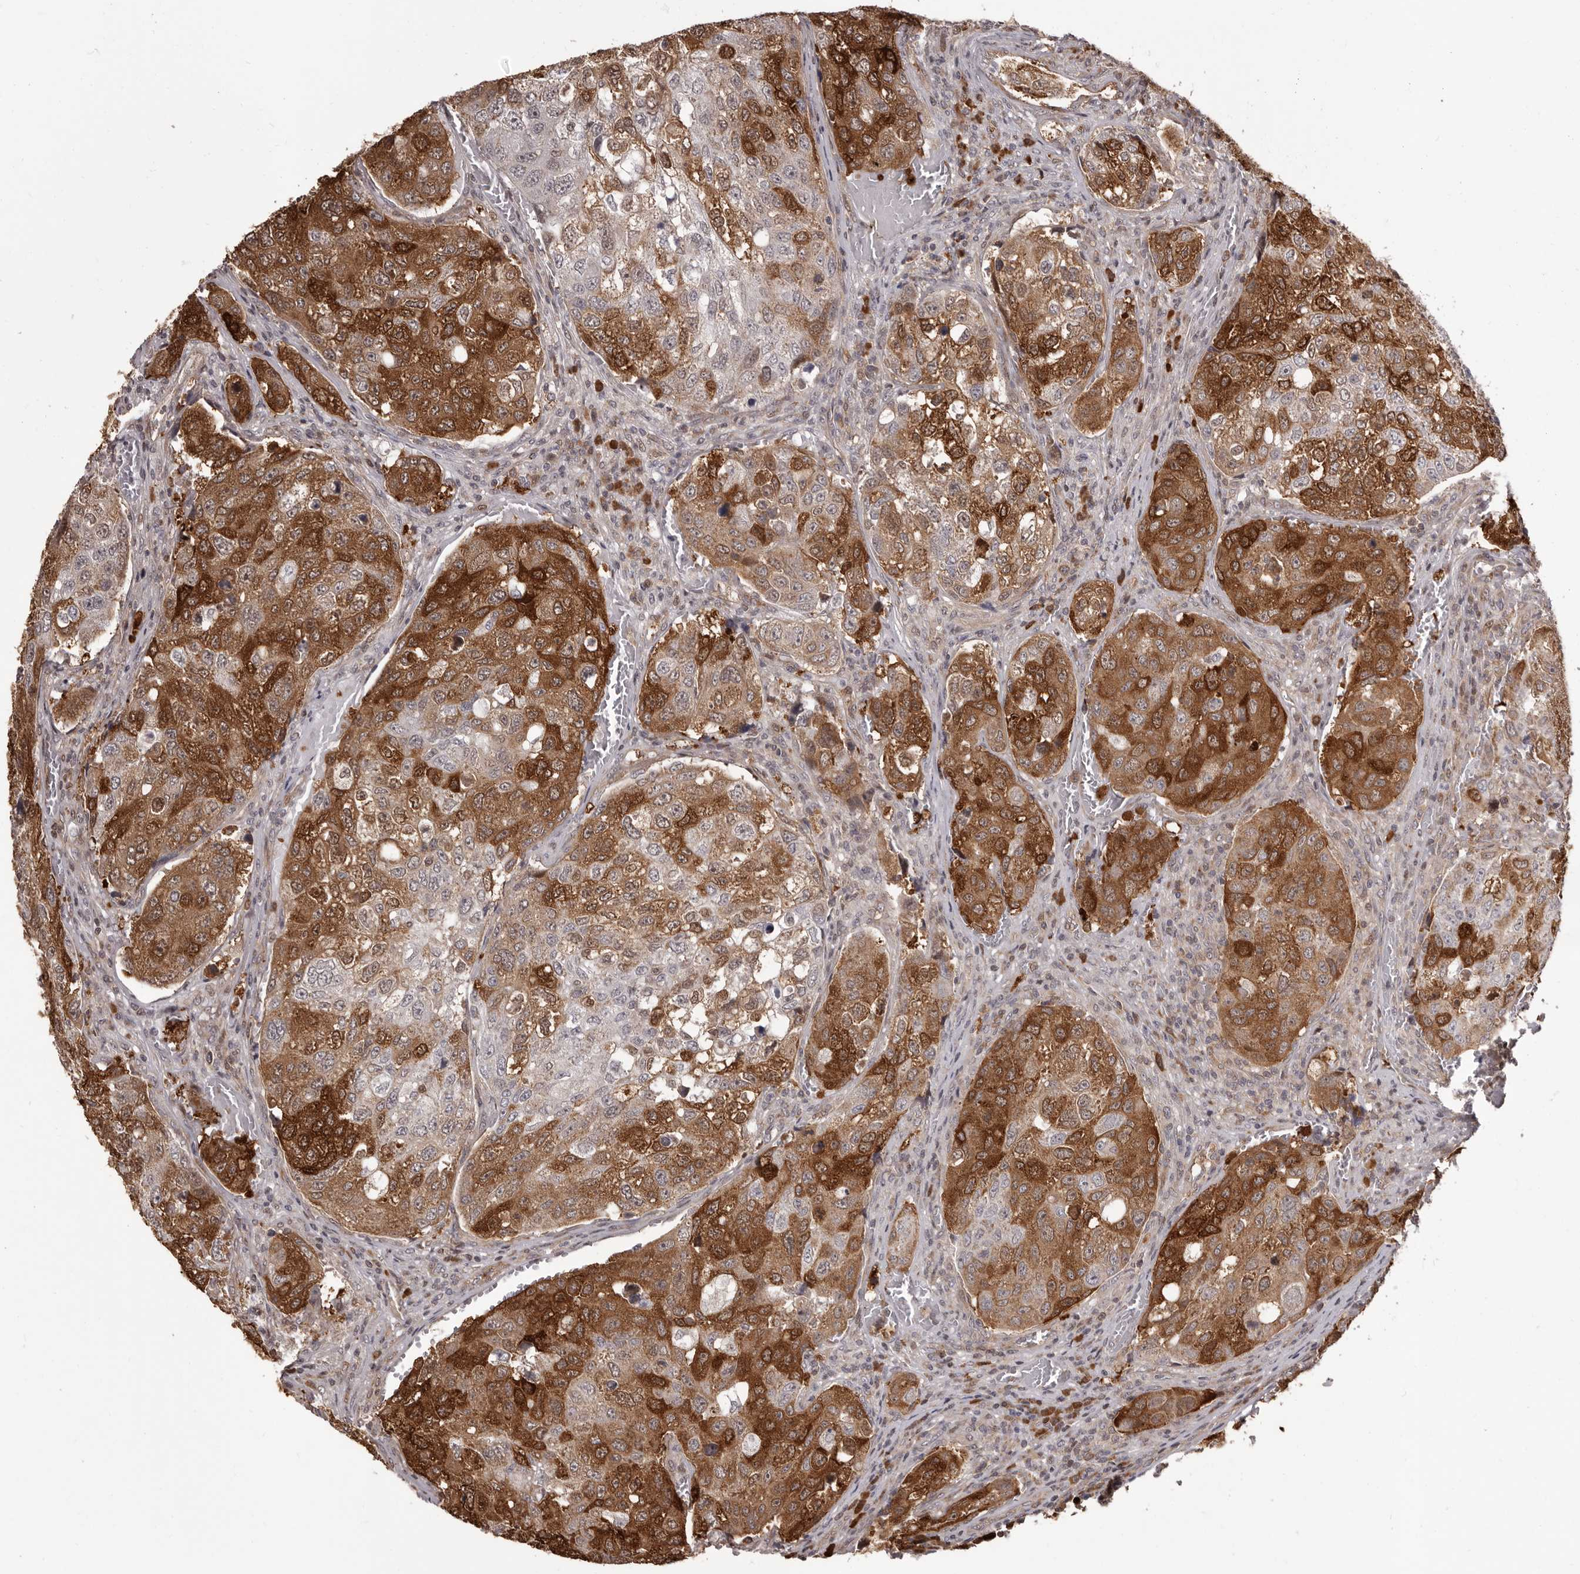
{"staining": {"intensity": "strong", "quantity": "25%-75%", "location": "cytoplasmic/membranous"}, "tissue": "urothelial cancer", "cell_type": "Tumor cells", "image_type": "cancer", "snomed": [{"axis": "morphology", "description": "Urothelial carcinoma, High grade"}, {"axis": "topography", "description": "Lymph node"}, {"axis": "topography", "description": "Urinary bladder"}], "caption": "Immunohistochemical staining of human urothelial cancer reveals strong cytoplasmic/membranous protein staining in approximately 25%-75% of tumor cells. Ihc stains the protein in brown and the nuclei are stained blue.", "gene": "GFOD1", "patient": {"sex": "male", "age": 51}}